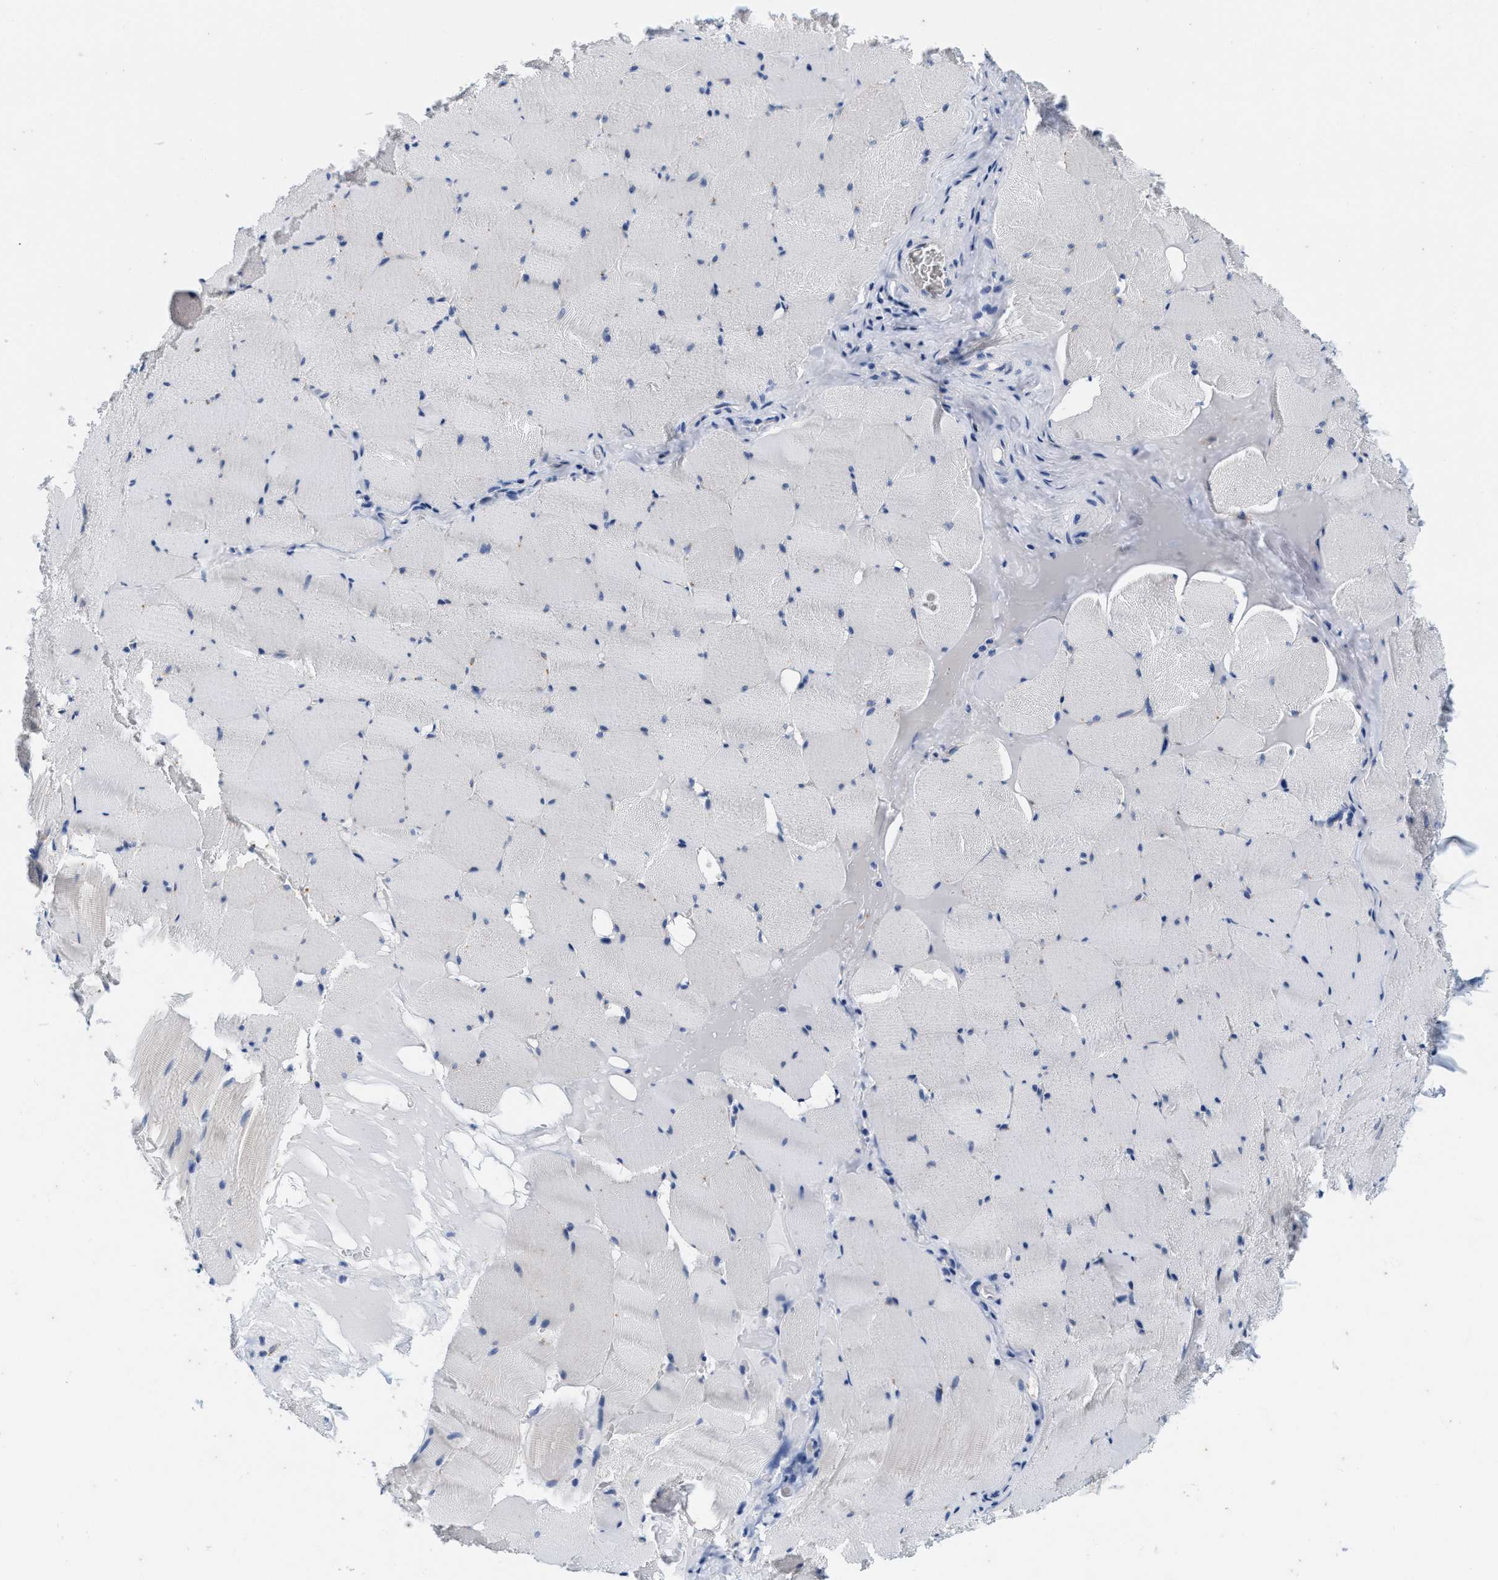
{"staining": {"intensity": "negative", "quantity": "none", "location": "none"}, "tissue": "skeletal muscle", "cell_type": "Myocytes", "image_type": "normal", "snomed": [{"axis": "morphology", "description": "Normal tissue, NOS"}, {"axis": "topography", "description": "Skeletal muscle"}], "caption": "Skeletal muscle was stained to show a protein in brown. There is no significant staining in myocytes. (DAB IHC, high magnification).", "gene": "ABCB11", "patient": {"sex": "male", "age": 62}}